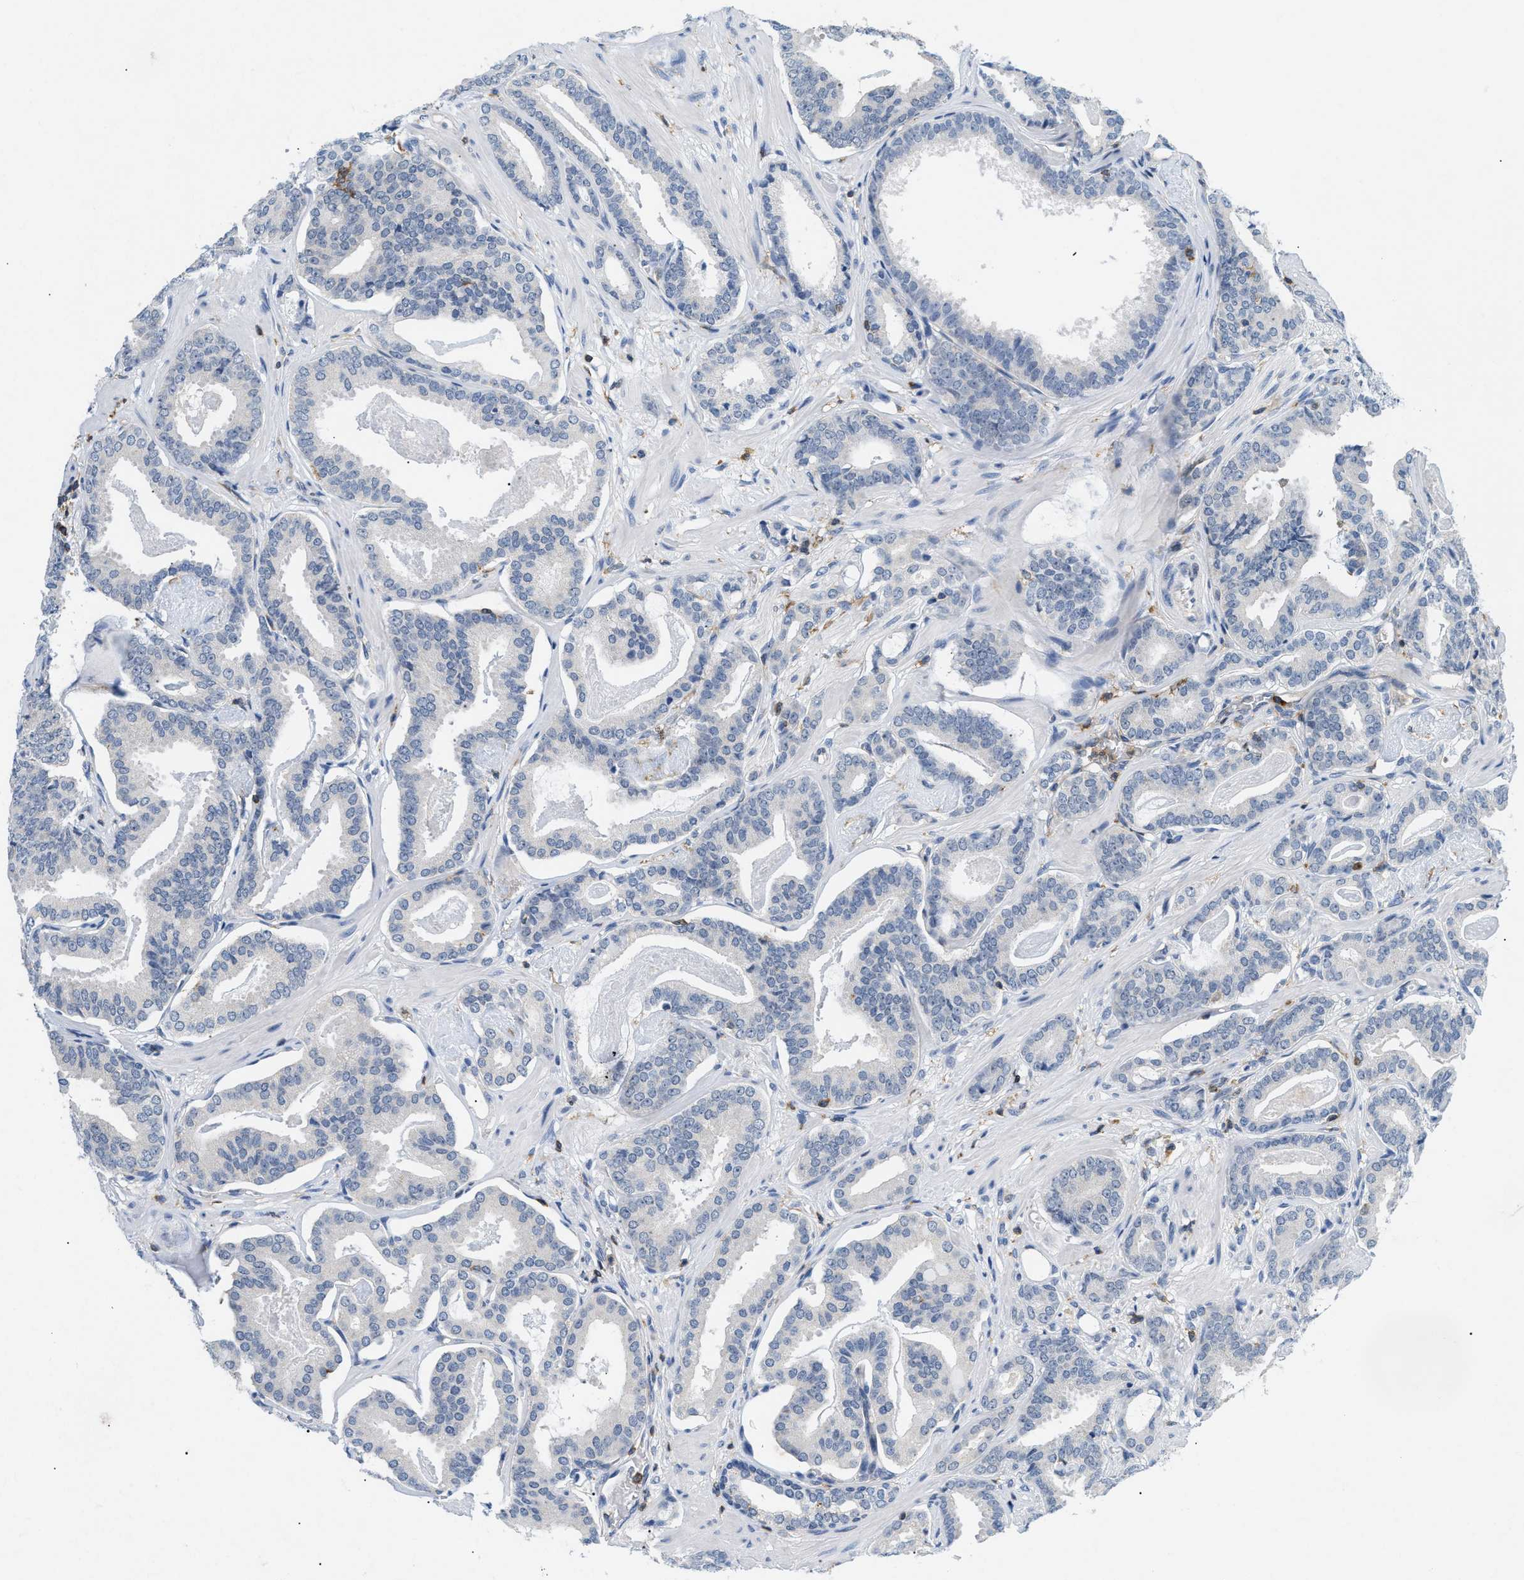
{"staining": {"intensity": "negative", "quantity": "none", "location": "none"}, "tissue": "prostate cancer", "cell_type": "Tumor cells", "image_type": "cancer", "snomed": [{"axis": "morphology", "description": "Adenocarcinoma, Low grade"}, {"axis": "topography", "description": "Prostate"}], "caption": "Immunohistochemistry image of prostate cancer (adenocarcinoma (low-grade)) stained for a protein (brown), which displays no positivity in tumor cells.", "gene": "INPP5D", "patient": {"sex": "male", "age": 53}}